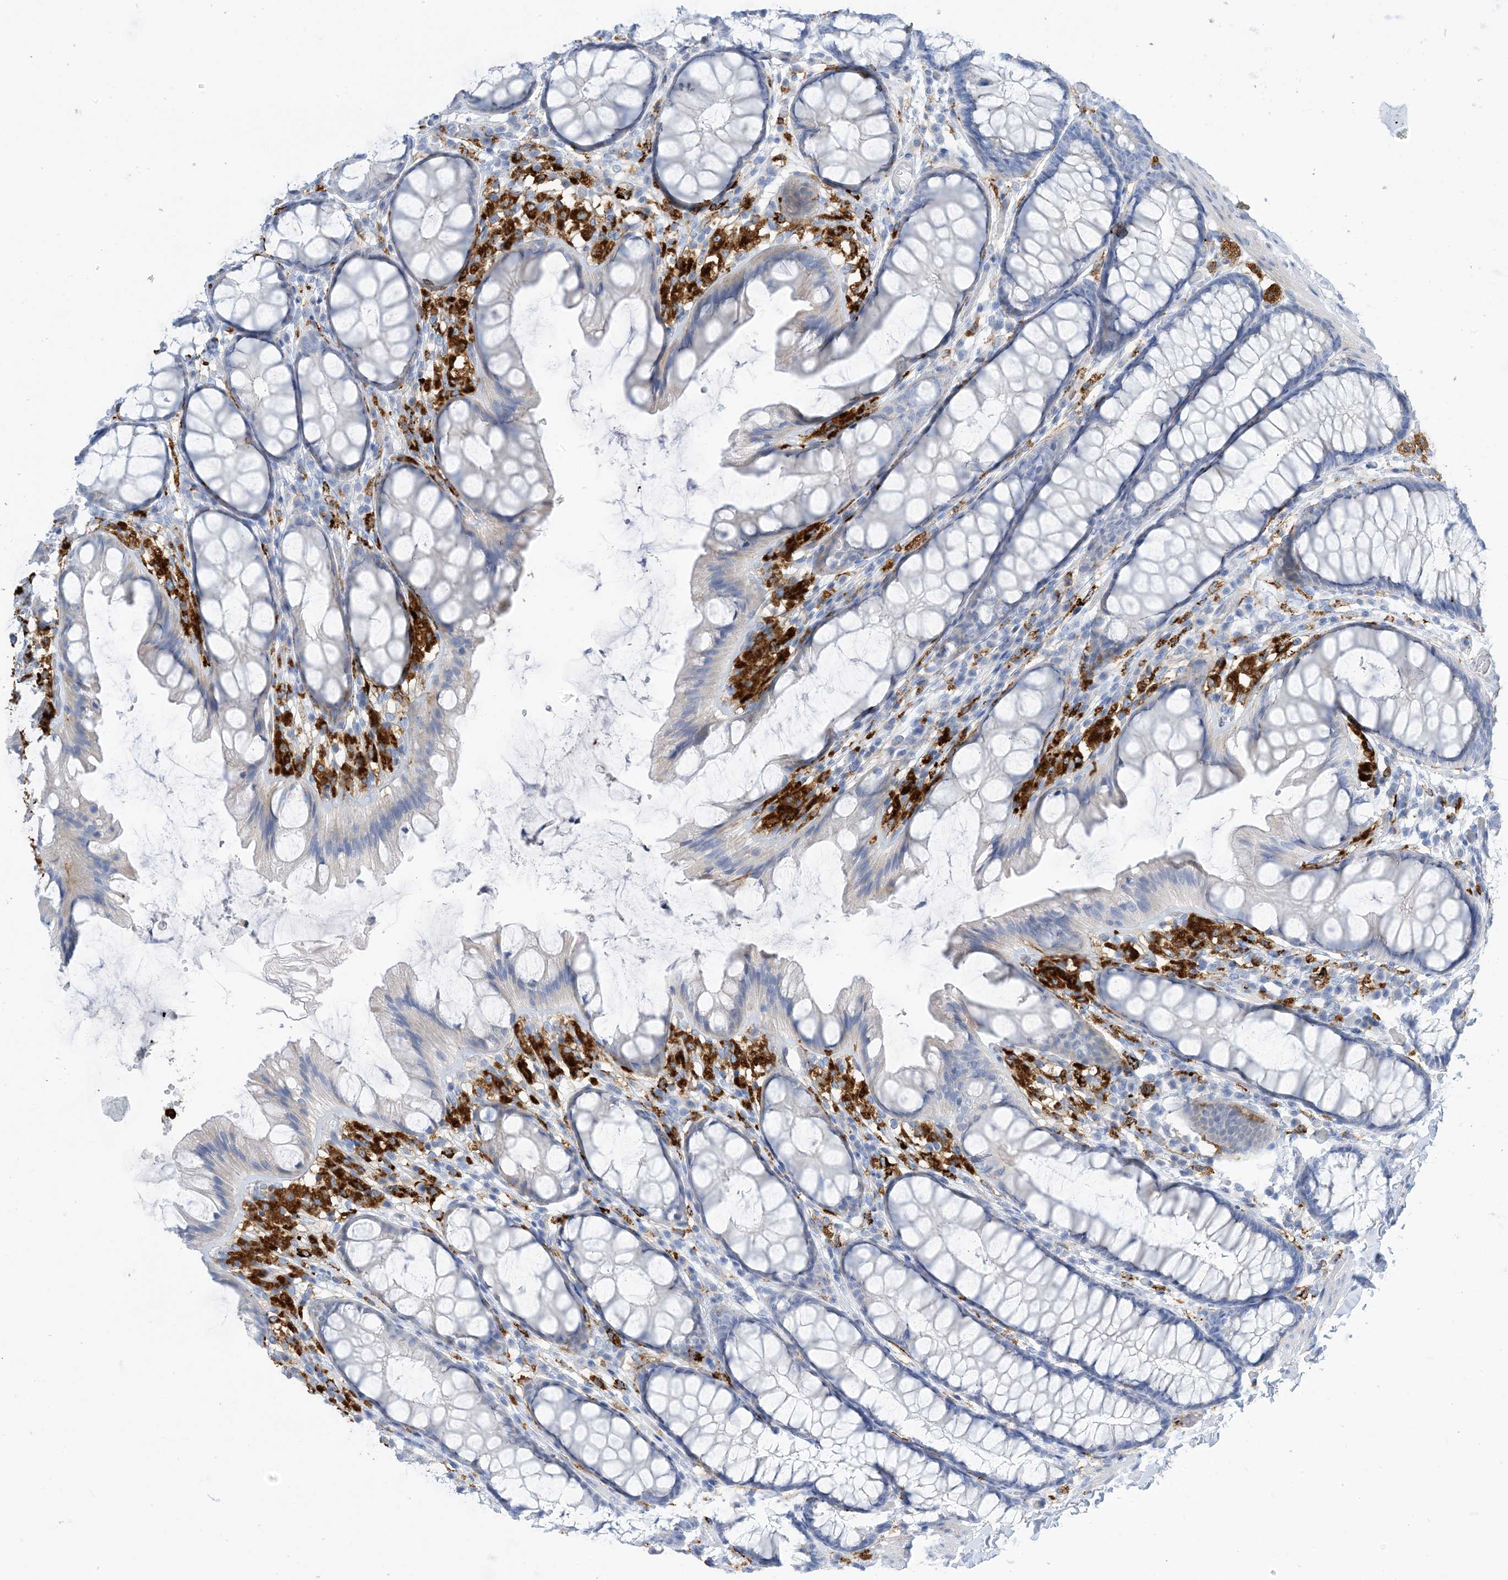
{"staining": {"intensity": "weak", "quantity": "<25%", "location": "cytoplasmic/membranous"}, "tissue": "colon", "cell_type": "Endothelial cells", "image_type": "normal", "snomed": [{"axis": "morphology", "description": "Normal tissue, NOS"}, {"axis": "topography", "description": "Colon"}], "caption": "Immunohistochemistry image of benign colon: human colon stained with DAB (3,3'-diaminobenzidine) demonstrates no significant protein expression in endothelial cells.", "gene": "DPH3", "patient": {"sex": "male", "age": 47}}